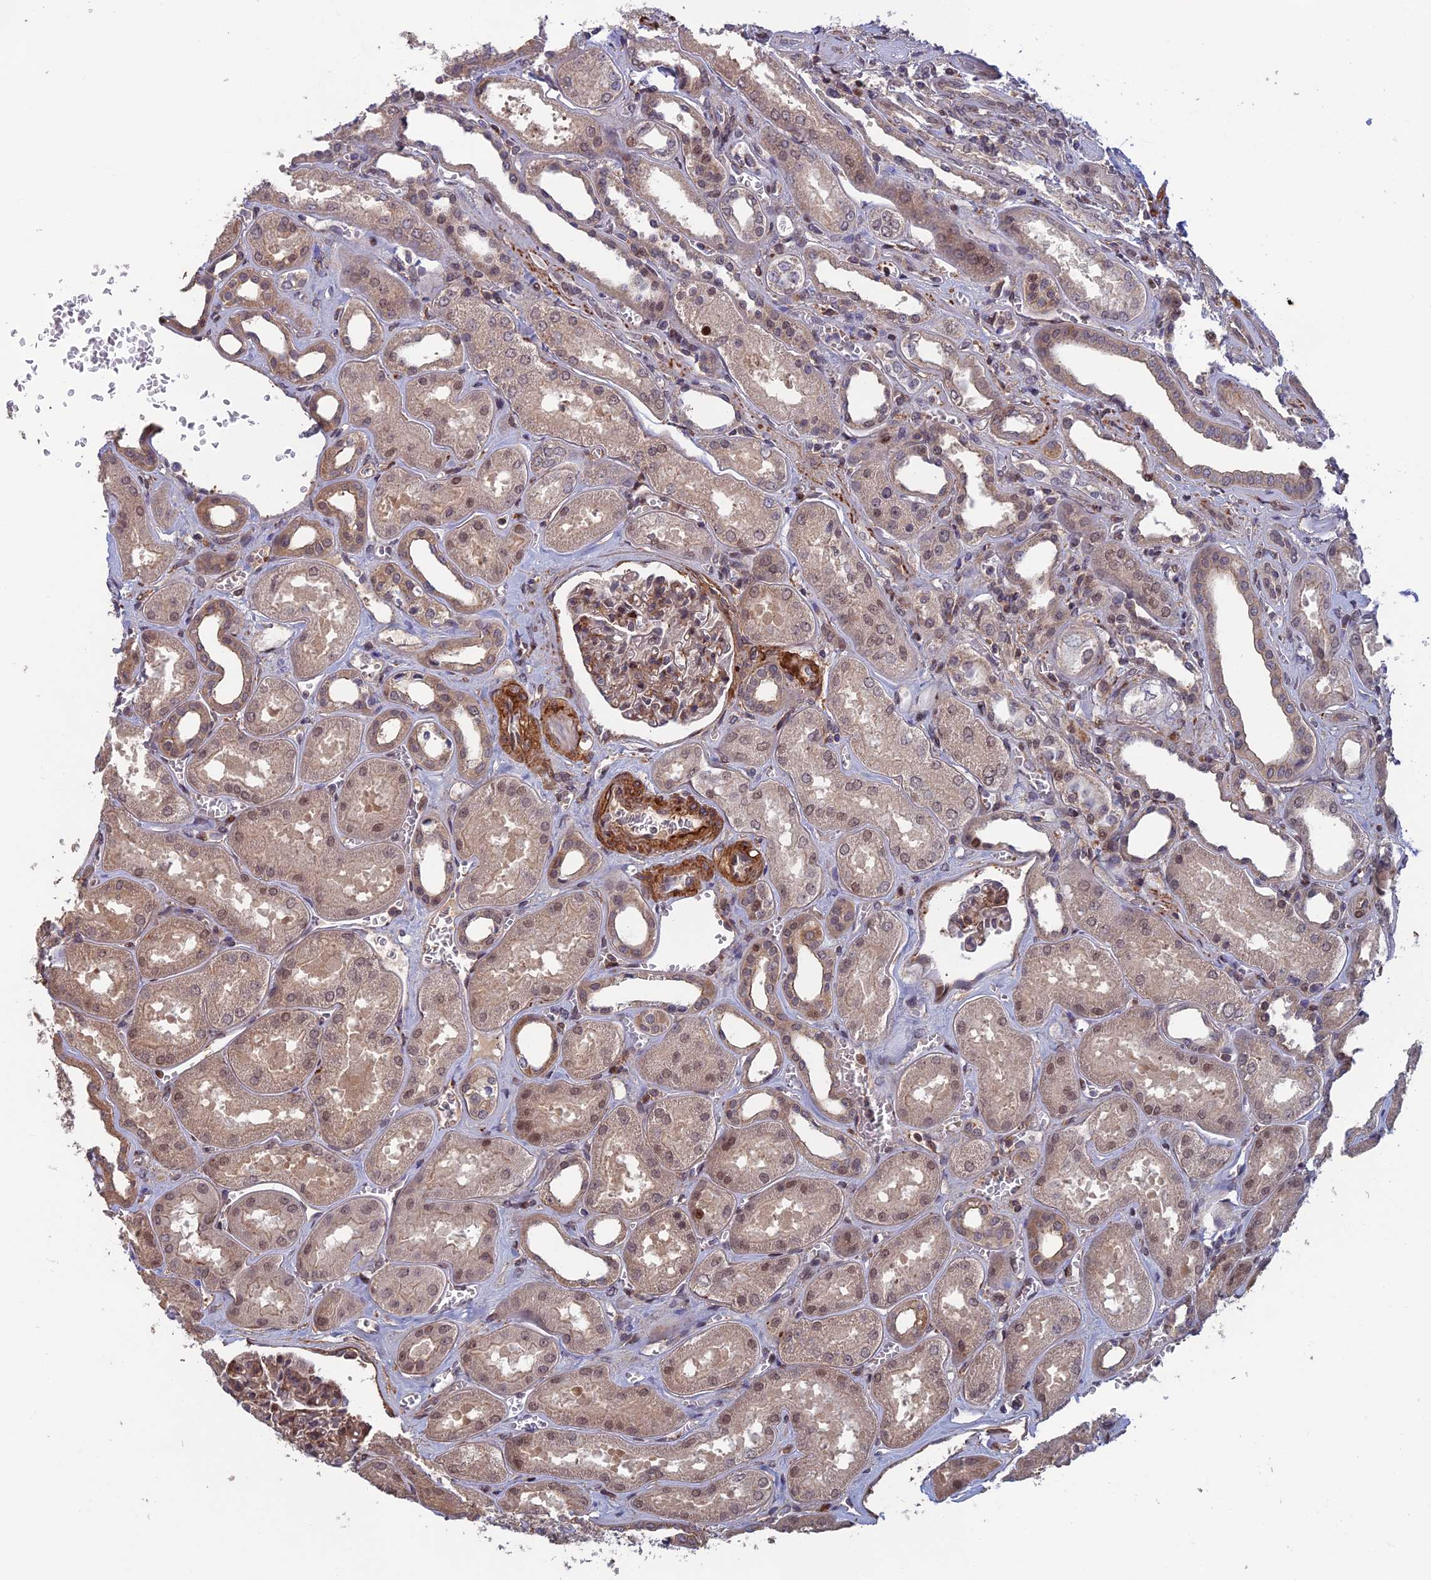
{"staining": {"intensity": "moderate", "quantity": "25%-75%", "location": "cytoplasmic/membranous,nuclear"}, "tissue": "kidney", "cell_type": "Cells in glomeruli", "image_type": "normal", "snomed": [{"axis": "morphology", "description": "Normal tissue, NOS"}, {"axis": "morphology", "description": "Adenocarcinoma, NOS"}, {"axis": "topography", "description": "Kidney"}], "caption": "IHC histopathology image of unremarkable human kidney stained for a protein (brown), which displays medium levels of moderate cytoplasmic/membranous,nuclear staining in approximately 25%-75% of cells in glomeruli.", "gene": "CCDC183", "patient": {"sex": "female", "age": 68}}